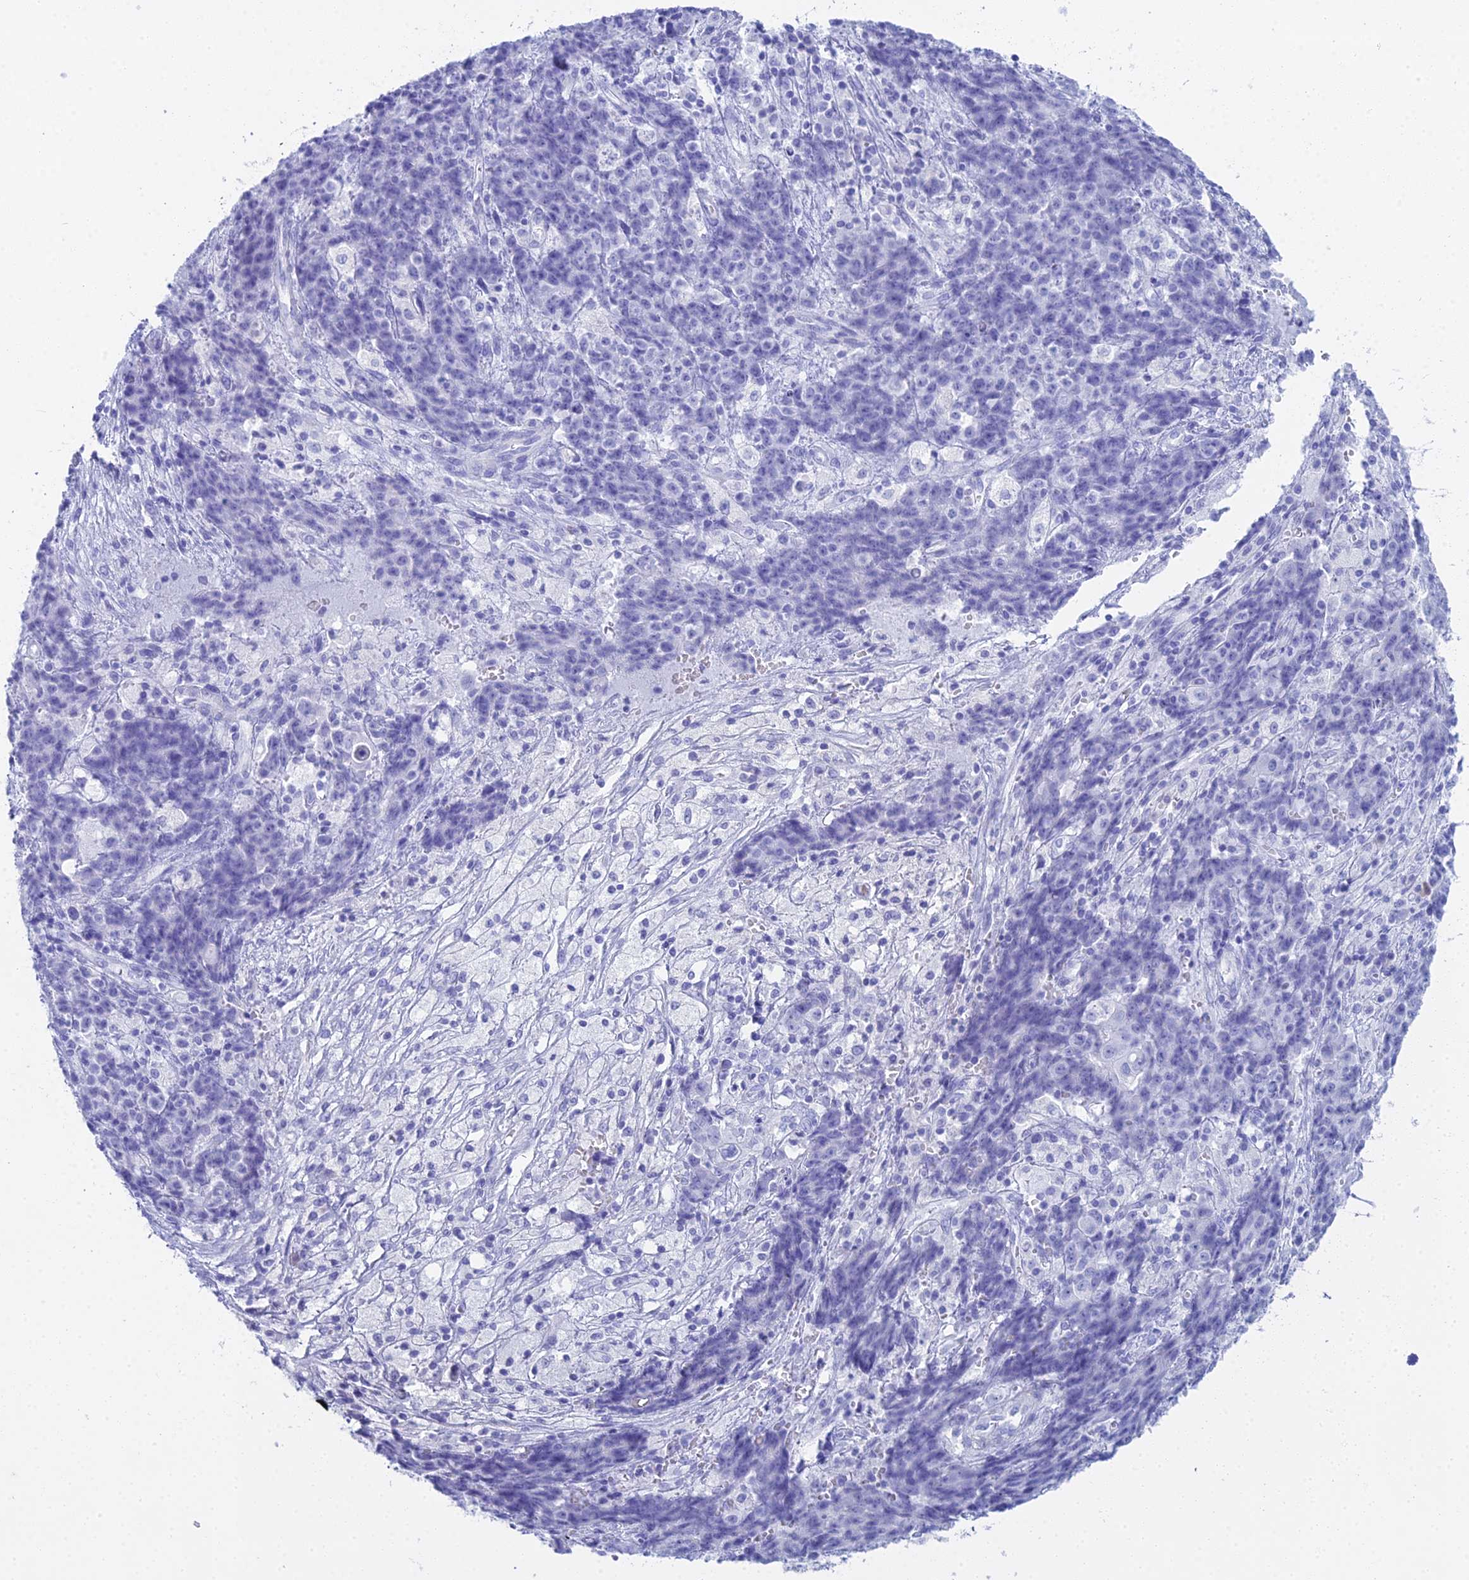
{"staining": {"intensity": "negative", "quantity": "none", "location": "none"}, "tissue": "ovarian cancer", "cell_type": "Tumor cells", "image_type": "cancer", "snomed": [{"axis": "morphology", "description": "Carcinoma, endometroid"}, {"axis": "topography", "description": "Ovary"}], "caption": "Photomicrograph shows no protein positivity in tumor cells of ovarian cancer tissue. Brightfield microscopy of immunohistochemistry stained with DAB (3,3'-diaminobenzidine) (brown) and hematoxylin (blue), captured at high magnification.", "gene": "CGB2", "patient": {"sex": "female", "age": 42}}